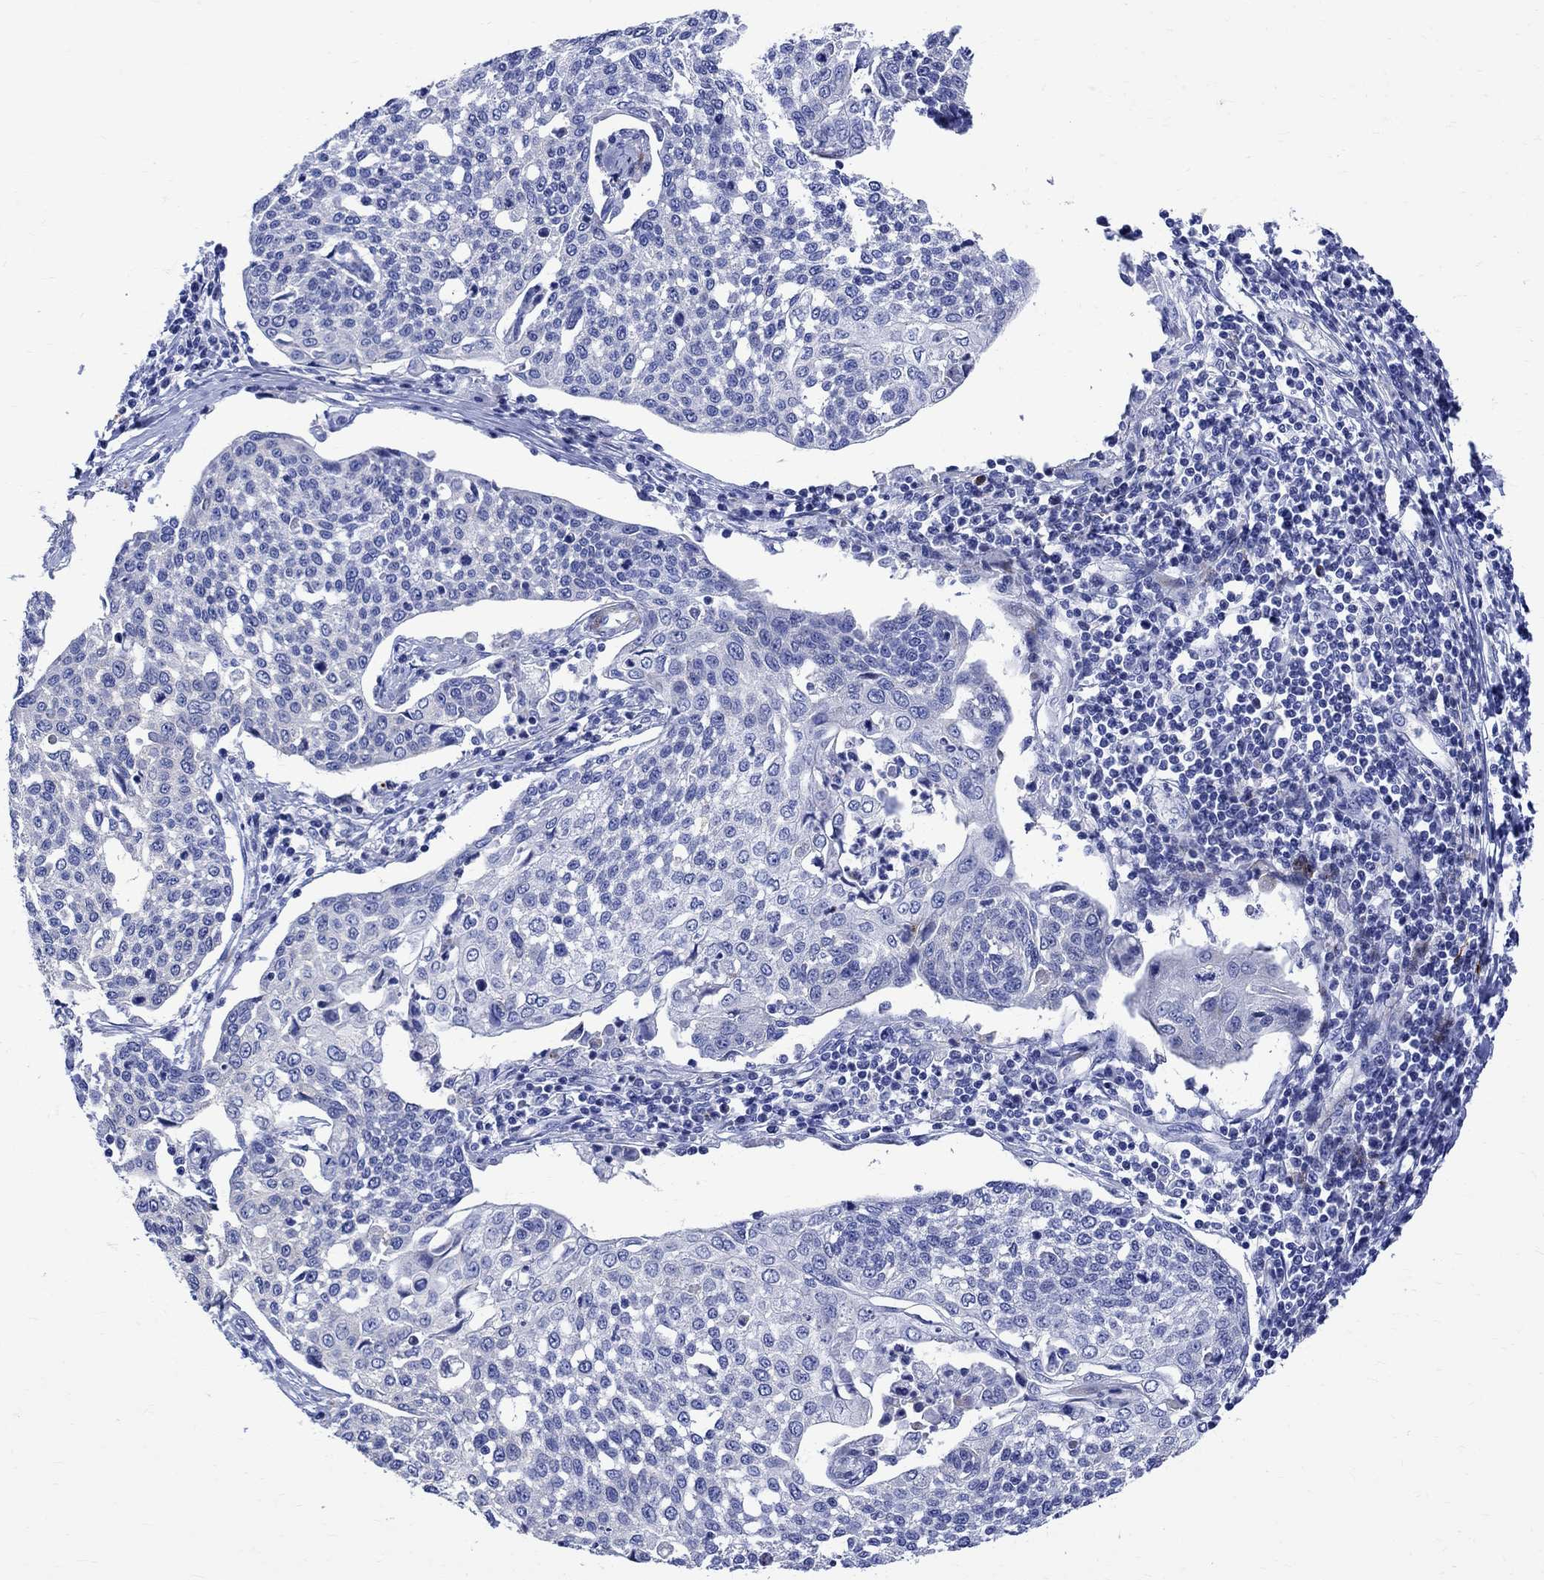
{"staining": {"intensity": "negative", "quantity": "none", "location": "none"}, "tissue": "cervical cancer", "cell_type": "Tumor cells", "image_type": "cancer", "snomed": [{"axis": "morphology", "description": "Squamous cell carcinoma, NOS"}, {"axis": "topography", "description": "Cervix"}], "caption": "Tumor cells show no significant protein expression in cervical cancer.", "gene": "PARVB", "patient": {"sex": "female", "age": 34}}